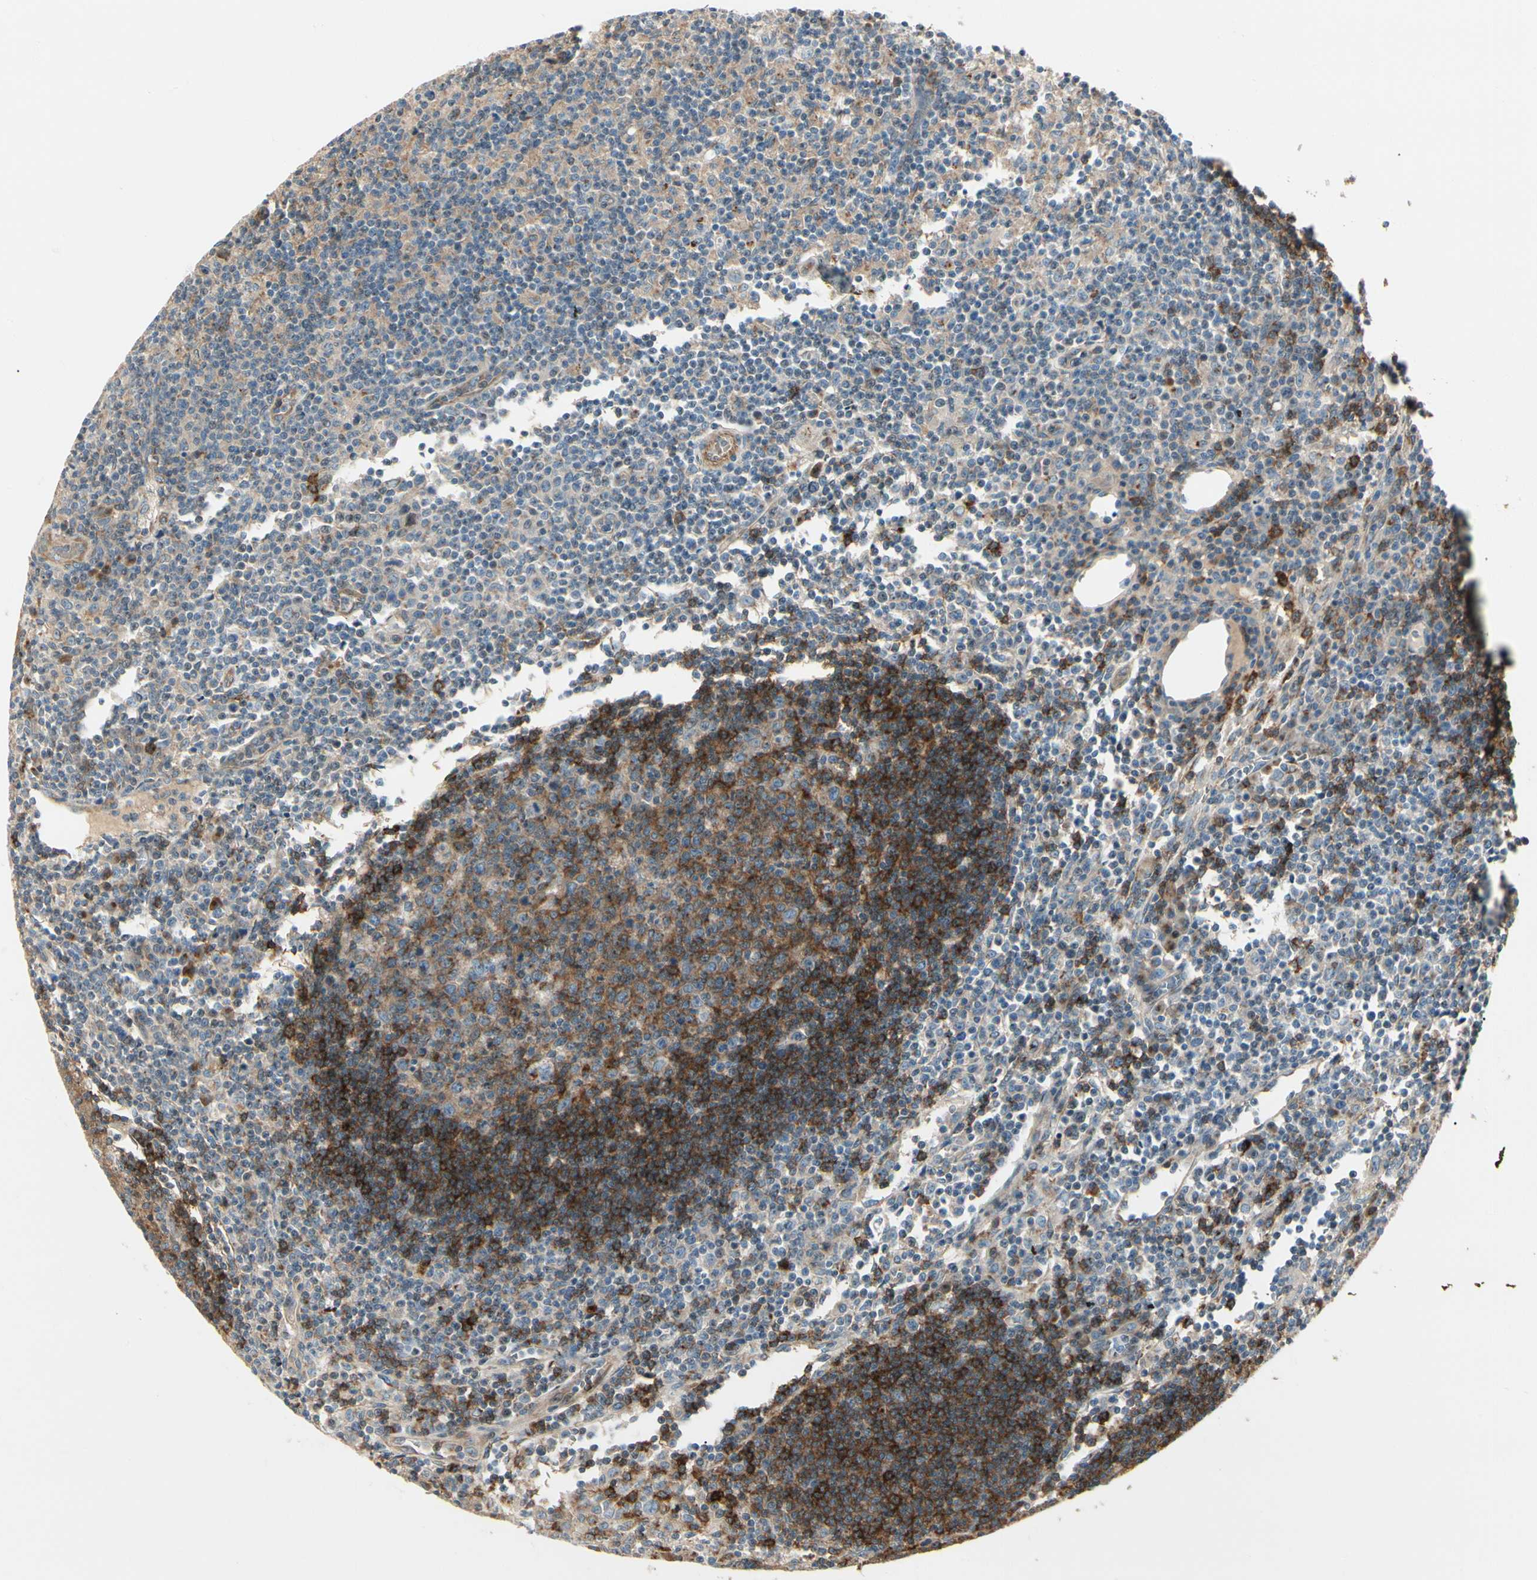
{"staining": {"intensity": "moderate", "quantity": ">75%", "location": "cytoplasmic/membranous"}, "tissue": "lymph node", "cell_type": "Germinal center cells", "image_type": "normal", "snomed": [{"axis": "morphology", "description": "Normal tissue, NOS"}, {"axis": "morphology", "description": "Inflammation, NOS"}, {"axis": "topography", "description": "Lymph node"}], "caption": "Protein expression analysis of unremarkable lymph node displays moderate cytoplasmic/membranous staining in about >75% of germinal center cells. (DAB (3,3'-diaminobenzidine) IHC with brightfield microscopy, high magnification).", "gene": "ABCA3", "patient": {"sex": "male", "age": 55}}